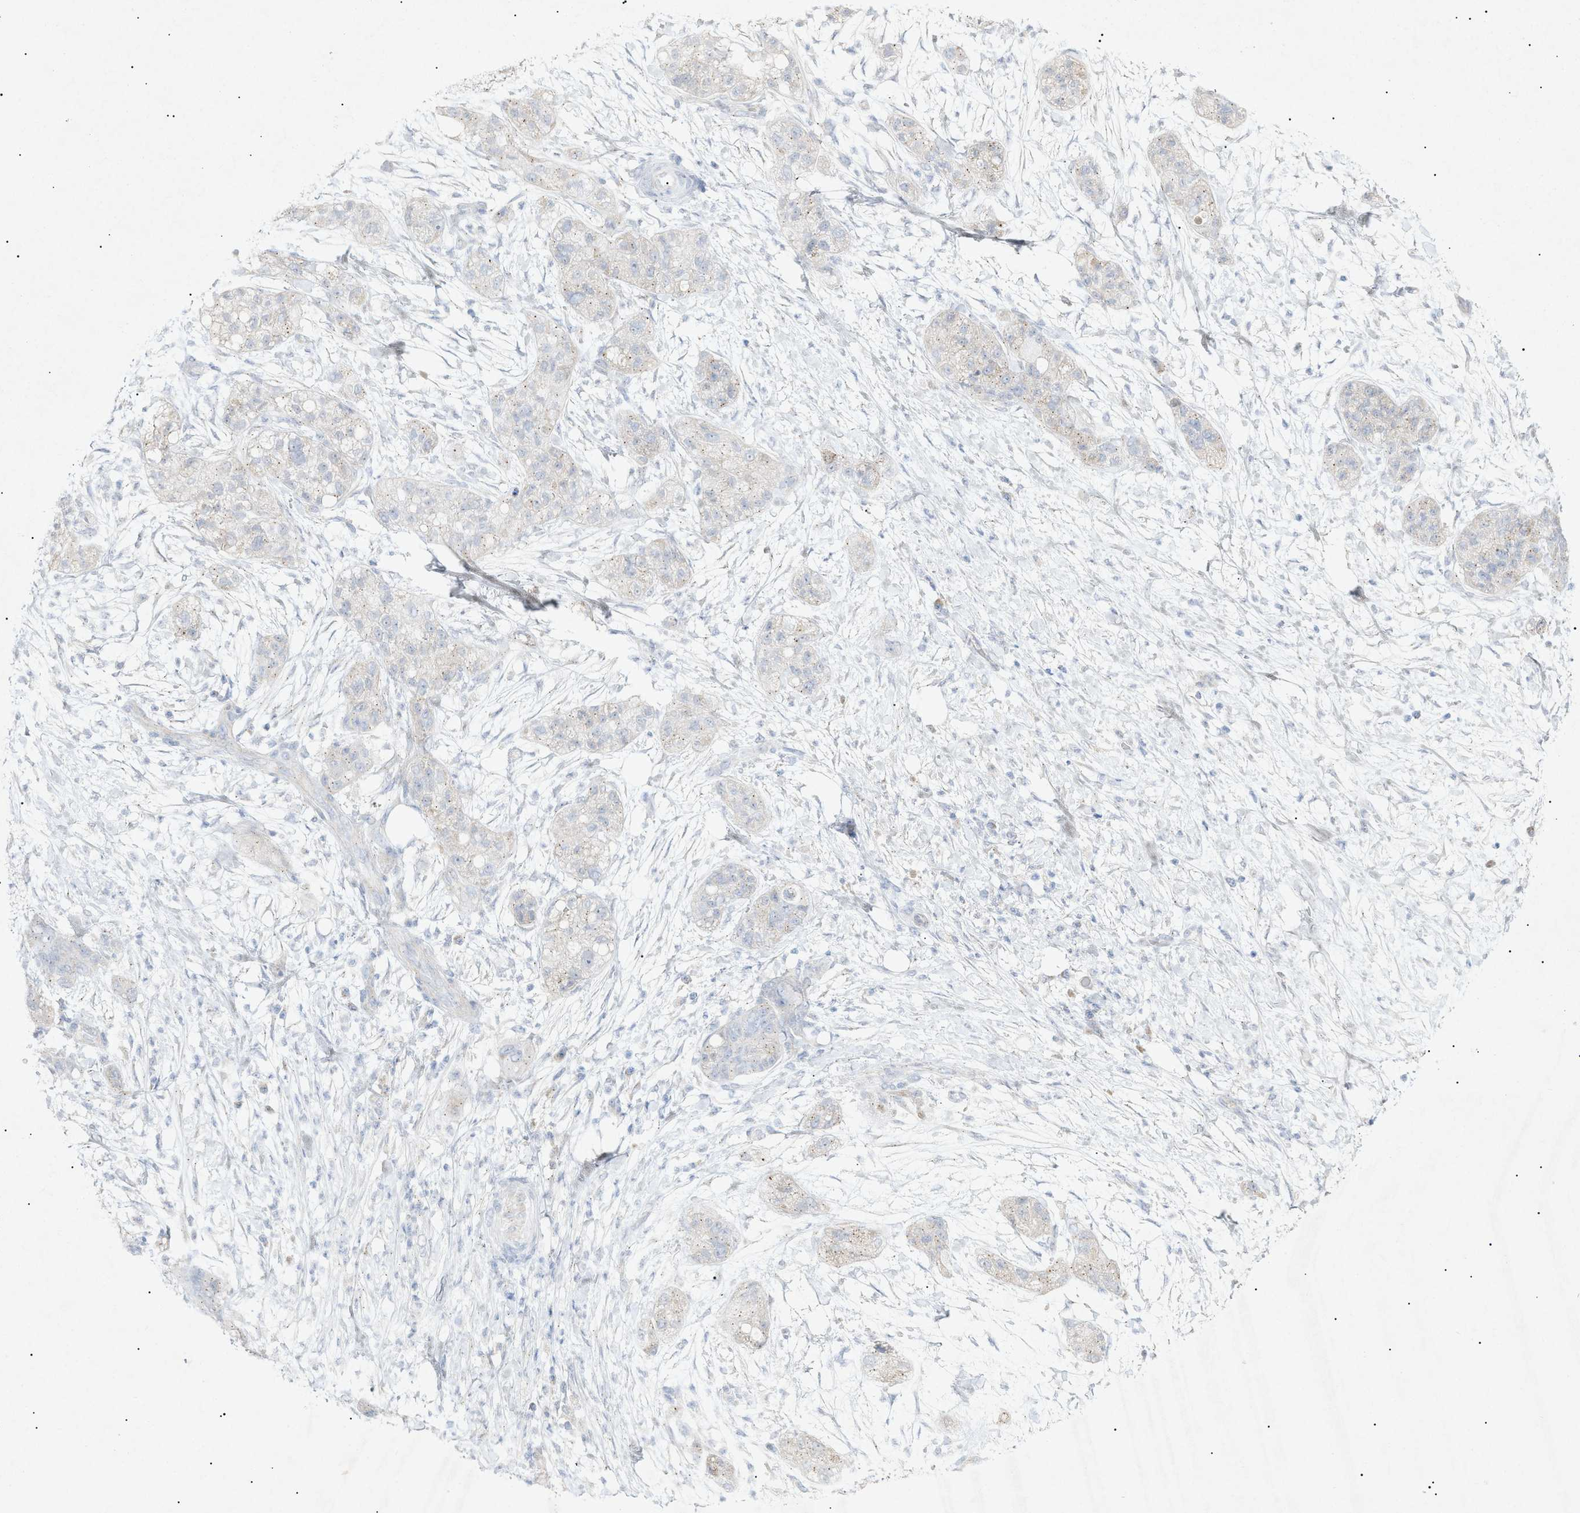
{"staining": {"intensity": "weak", "quantity": "25%-75%", "location": "cytoplasmic/membranous"}, "tissue": "pancreatic cancer", "cell_type": "Tumor cells", "image_type": "cancer", "snomed": [{"axis": "morphology", "description": "Adenocarcinoma, NOS"}, {"axis": "topography", "description": "Pancreas"}], "caption": "Pancreatic cancer (adenocarcinoma) tissue shows weak cytoplasmic/membranous expression in approximately 25%-75% of tumor cells, visualized by immunohistochemistry. (IHC, brightfield microscopy, high magnification).", "gene": "SLC25A31", "patient": {"sex": "female", "age": 78}}